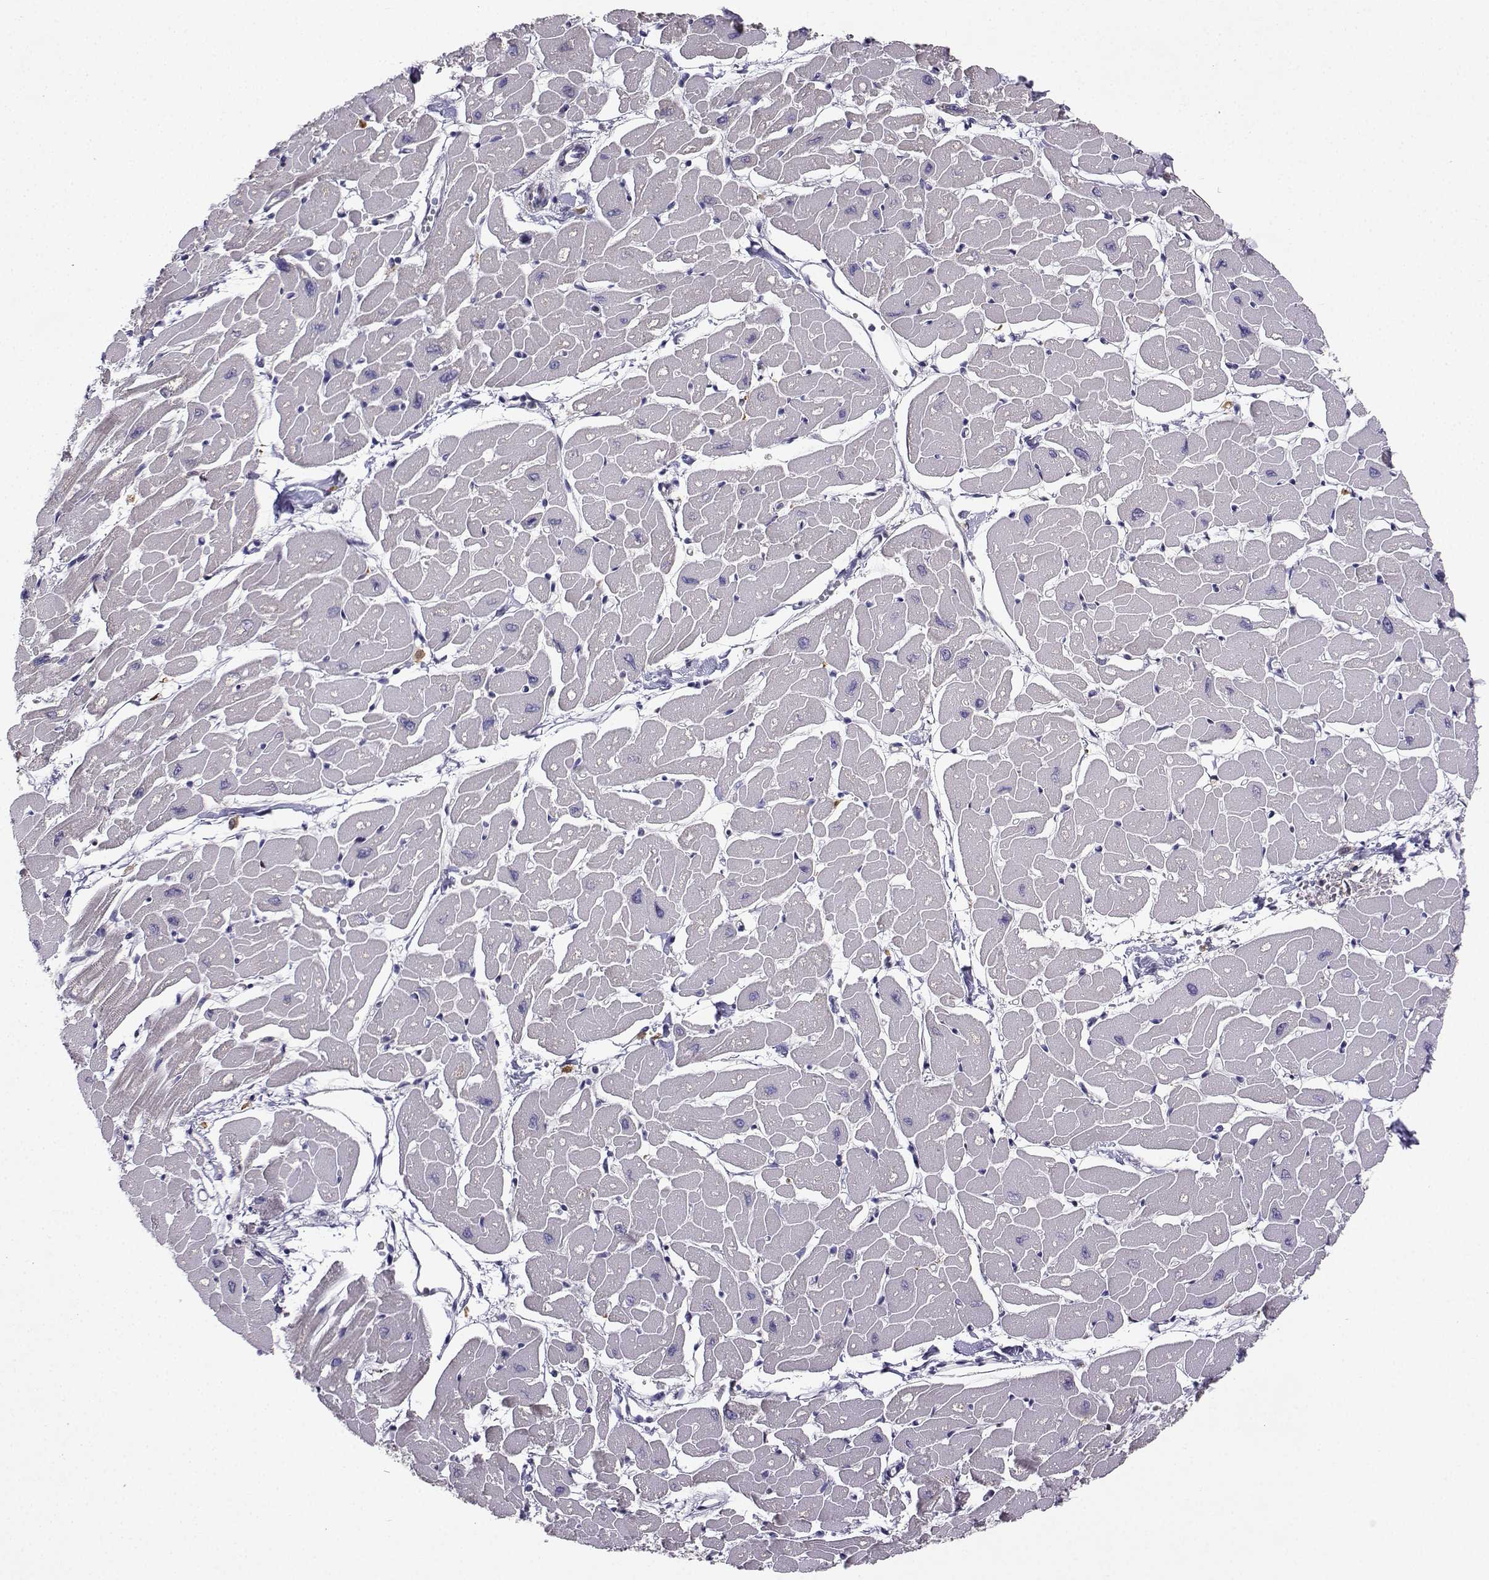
{"staining": {"intensity": "negative", "quantity": "none", "location": "none"}, "tissue": "heart muscle", "cell_type": "Cardiomyocytes", "image_type": "normal", "snomed": [{"axis": "morphology", "description": "Normal tissue, NOS"}, {"axis": "topography", "description": "Heart"}], "caption": "Cardiomyocytes show no significant protein expression in benign heart muscle.", "gene": "STXBP5", "patient": {"sex": "male", "age": 57}}